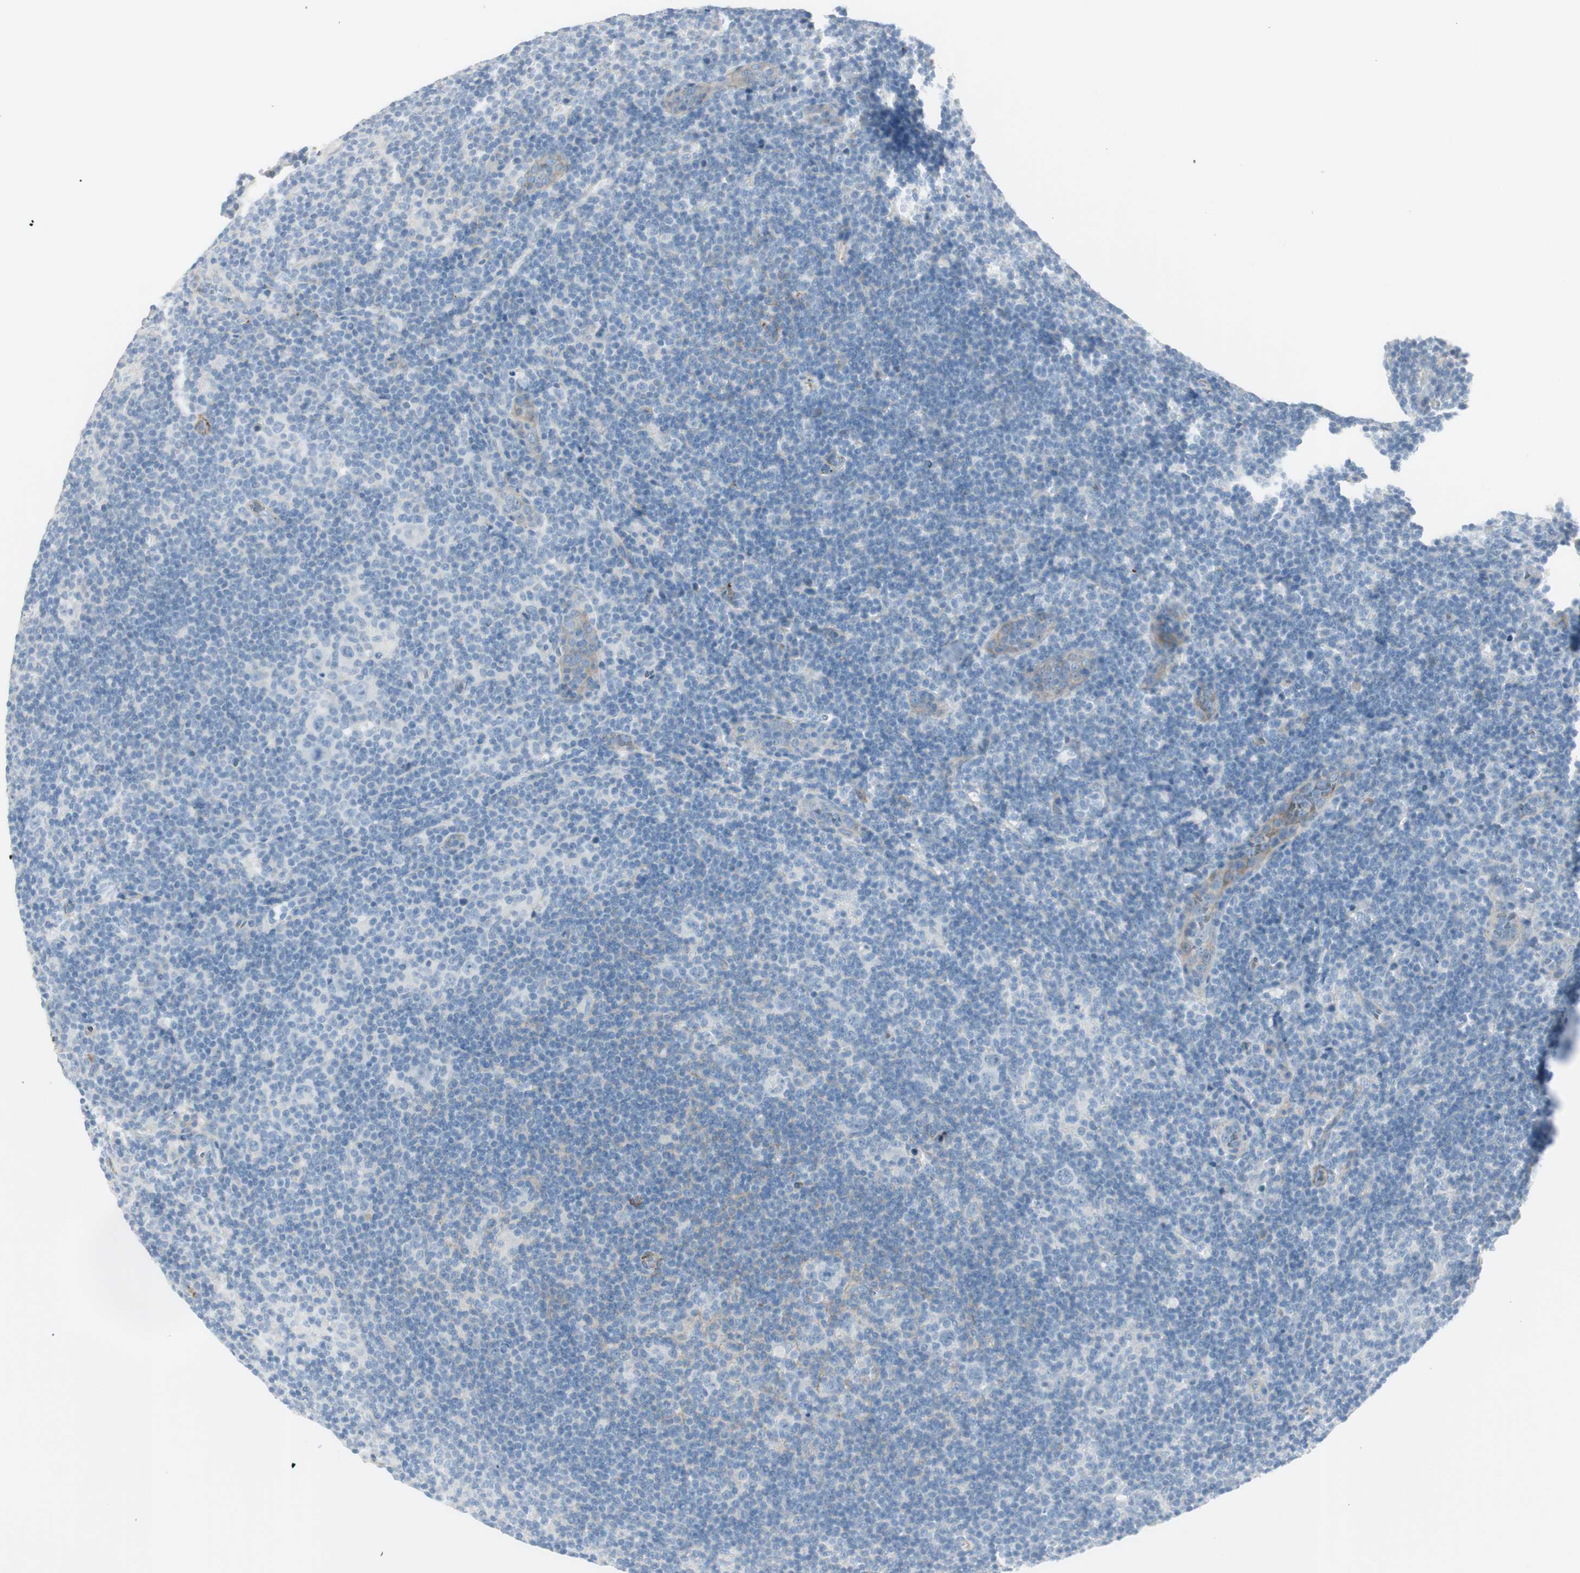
{"staining": {"intensity": "negative", "quantity": "none", "location": "none"}, "tissue": "lymphoma", "cell_type": "Tumor cells", "image_type": "cancer", "snomed": [{"axis": "morphology", "description": "Hodgkin's disease, NOS"}, {"axis": "topography", "description": "Lymph node"}], "caption": "Tumor cells are negative for brown protein staining in lymphoma. (DAB immunohistochemistry (IHC), high magnification).", "gene": "CACNA2D1", "patient": {"sex": "female", "age": 57}}